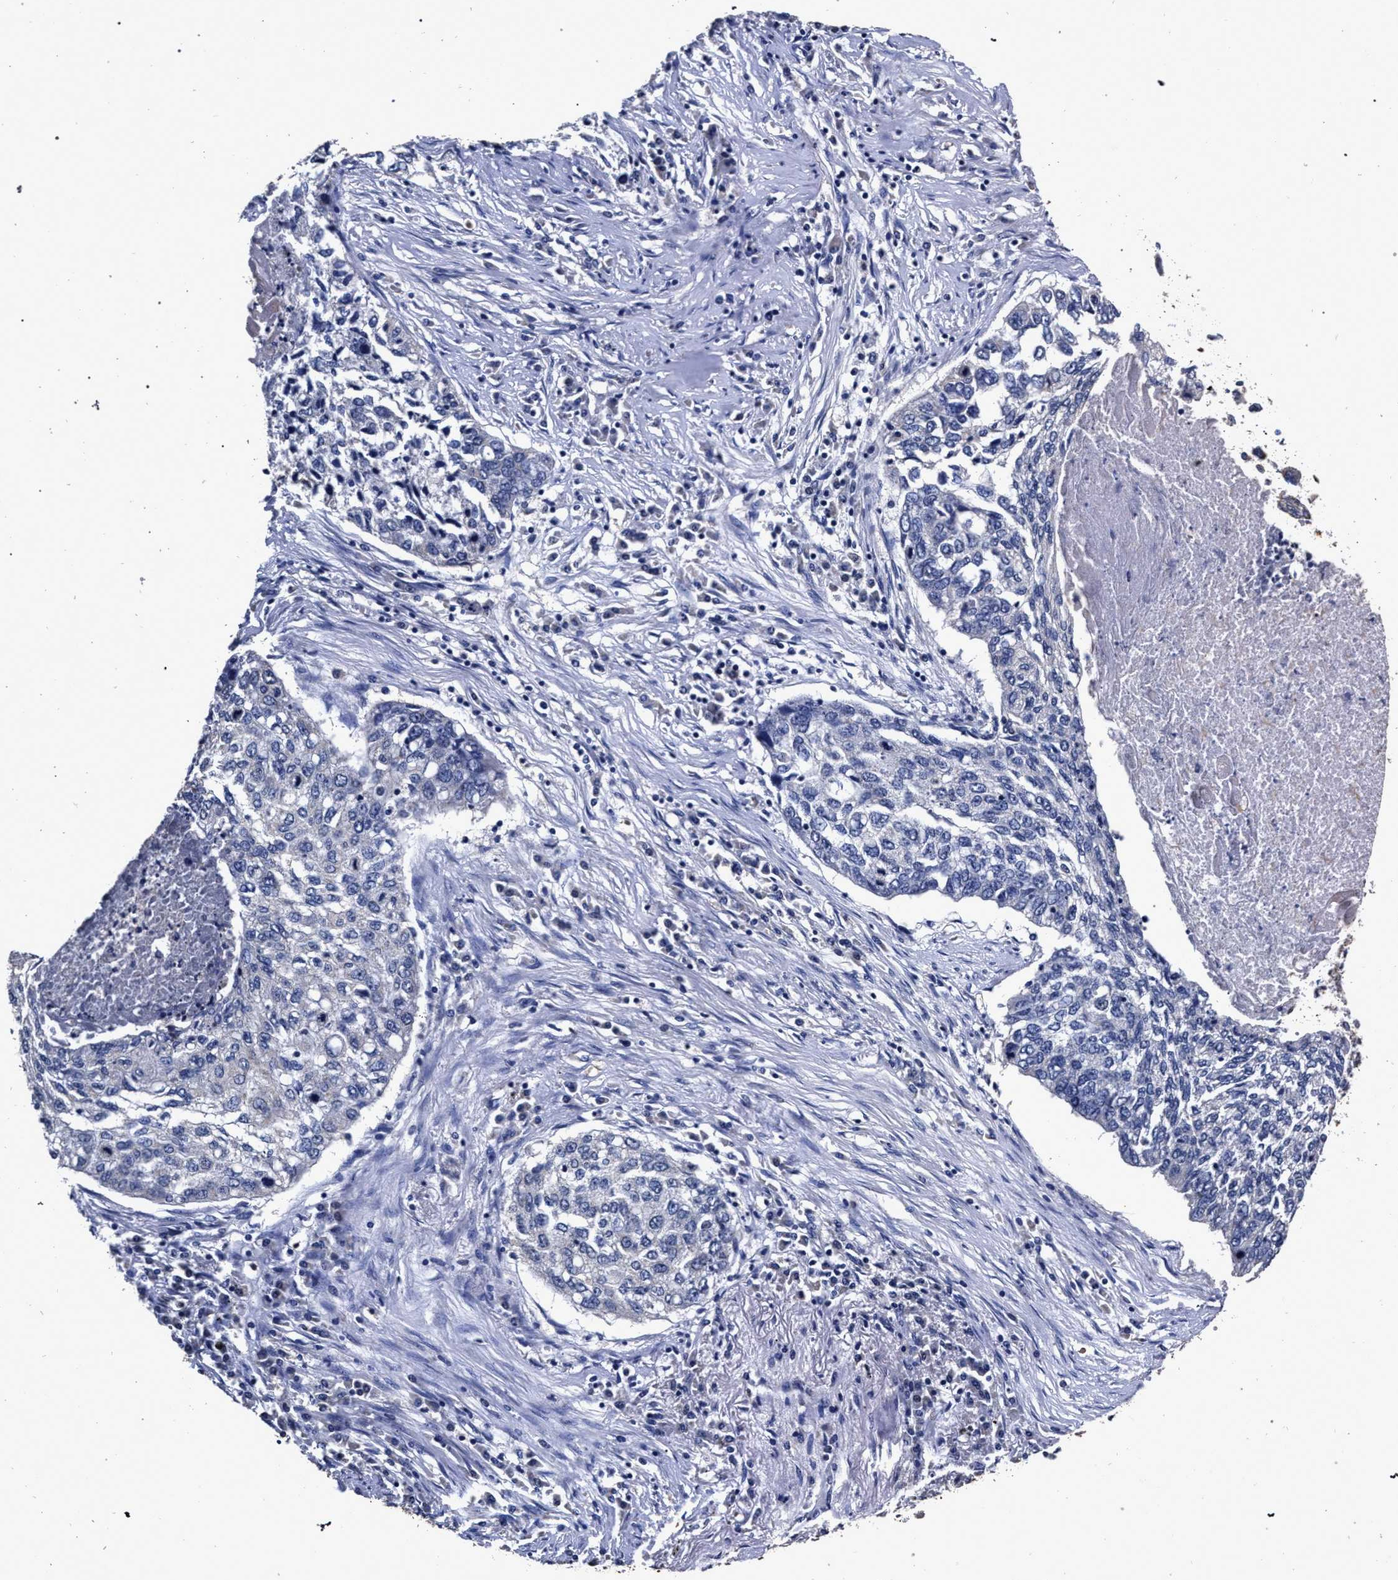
{"staining": {"intensity": "negative", "quantity": "none", "location": "none"}, "tissue": "lung cancer", "cell_type": "Tumor cells", "image_type": "cancer", "snomed": [{"axis": "morphology", "description": "Squamous cell carcinoma, NOS"}, {"axis": "topography", "description": "Lung"}], "caption": "Immunohistochemistry (IHC) image of lung cancer stained for a protein (brown), which demonstrates no positivity in tumor cells.", "gene": "ATP1A2", "patient": {"sex": "female", "age": 63}}